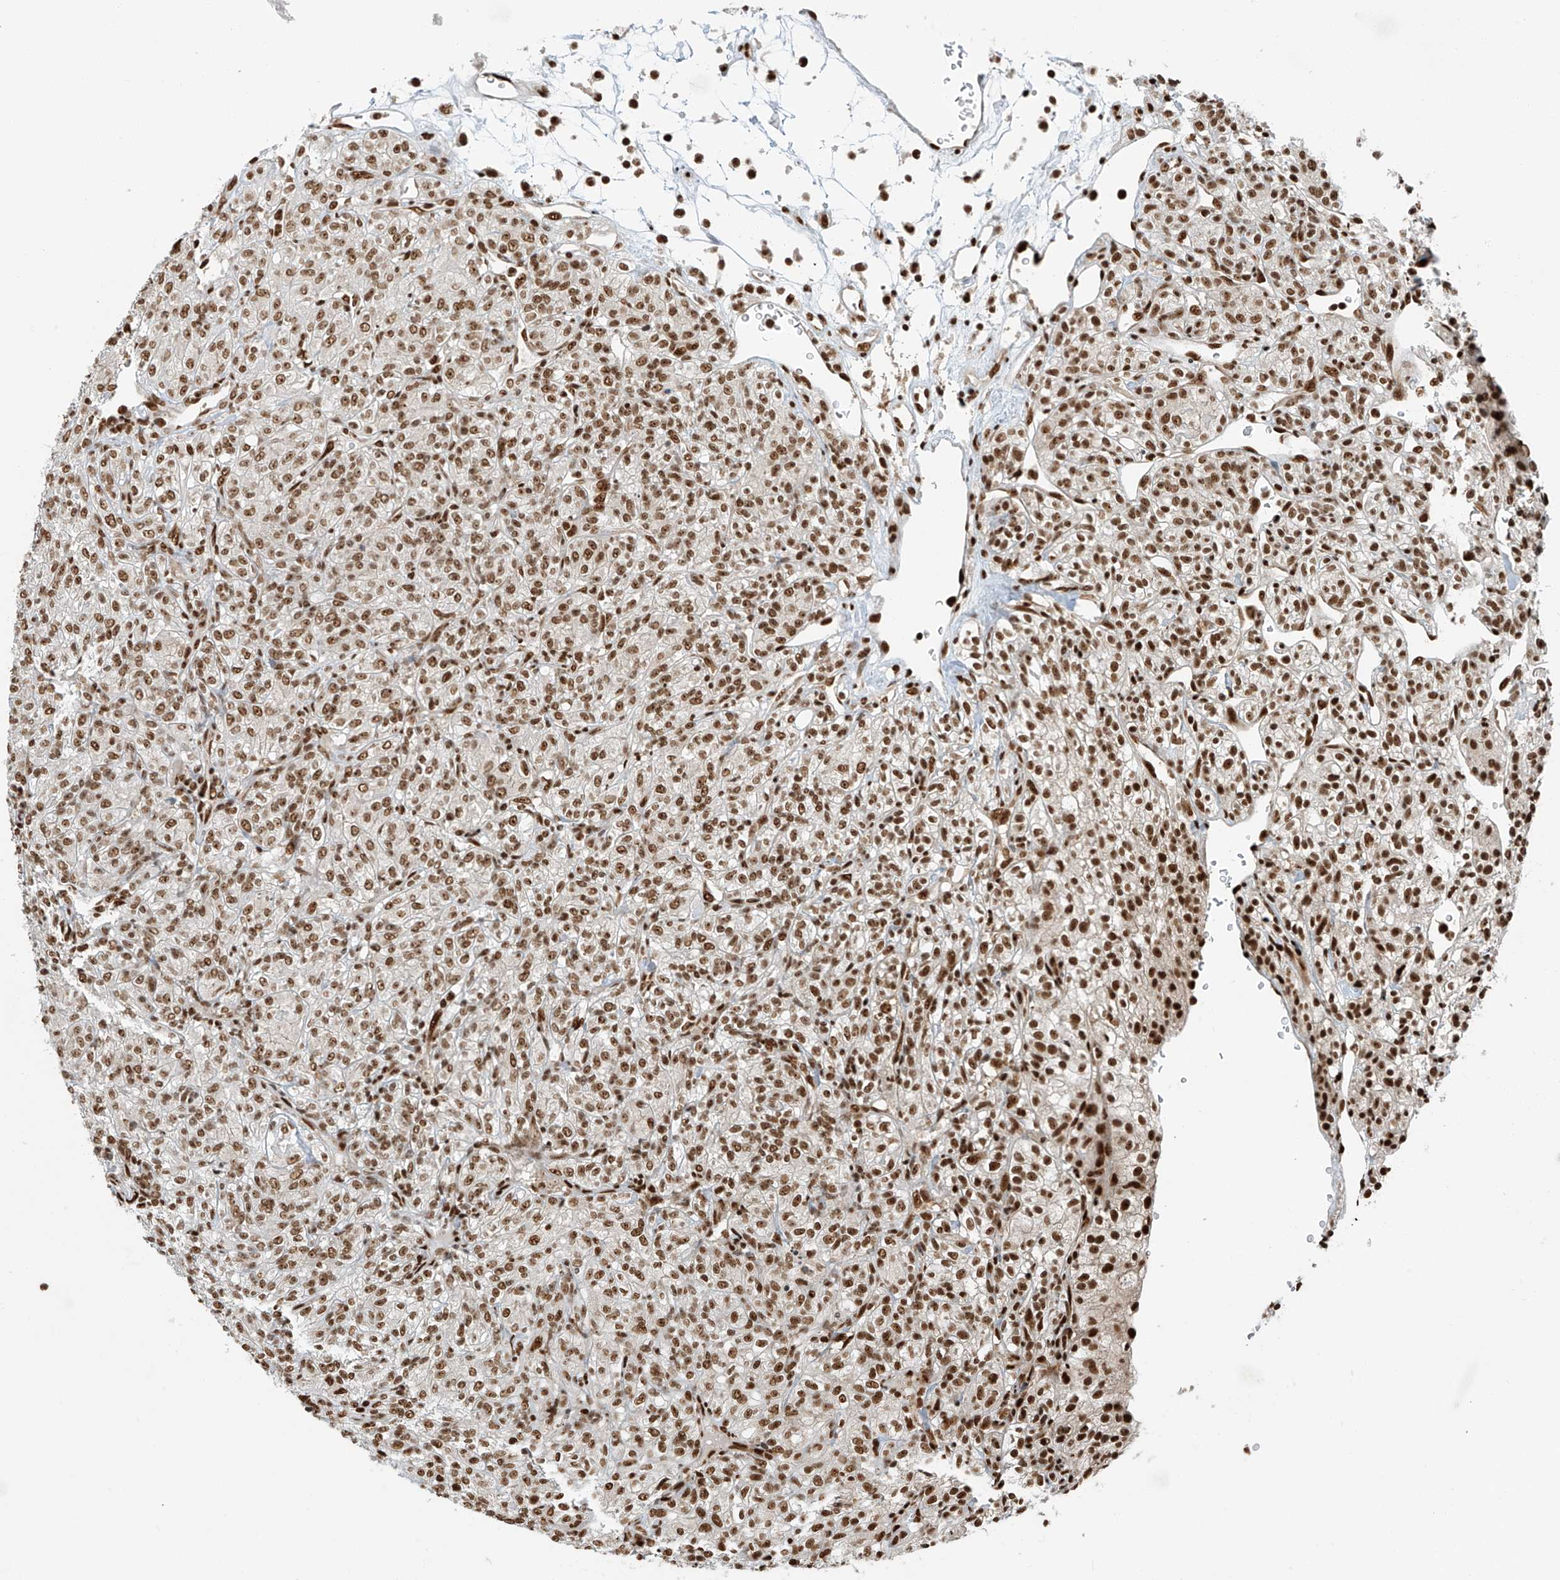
{"staining": {"intensity": "moderate", "quantity": ">75%", "location": "nuclear"}, "tissue": "renal cancer", "cell_type": "Tumor cells", "image_type": "cancer", "snomed": [{"axis": "morphology", "description": "Adenocarcinoma, NOS"}, {"axis": "topography", "description": "Kidney"}], "caption": "Protein staining of renal adenocarcinoma tissue shows moderate nuclear positivity in about >75% of tumor cells.", "gene": "FAM193B", "patient": {"sex": "male", "age": 77}}